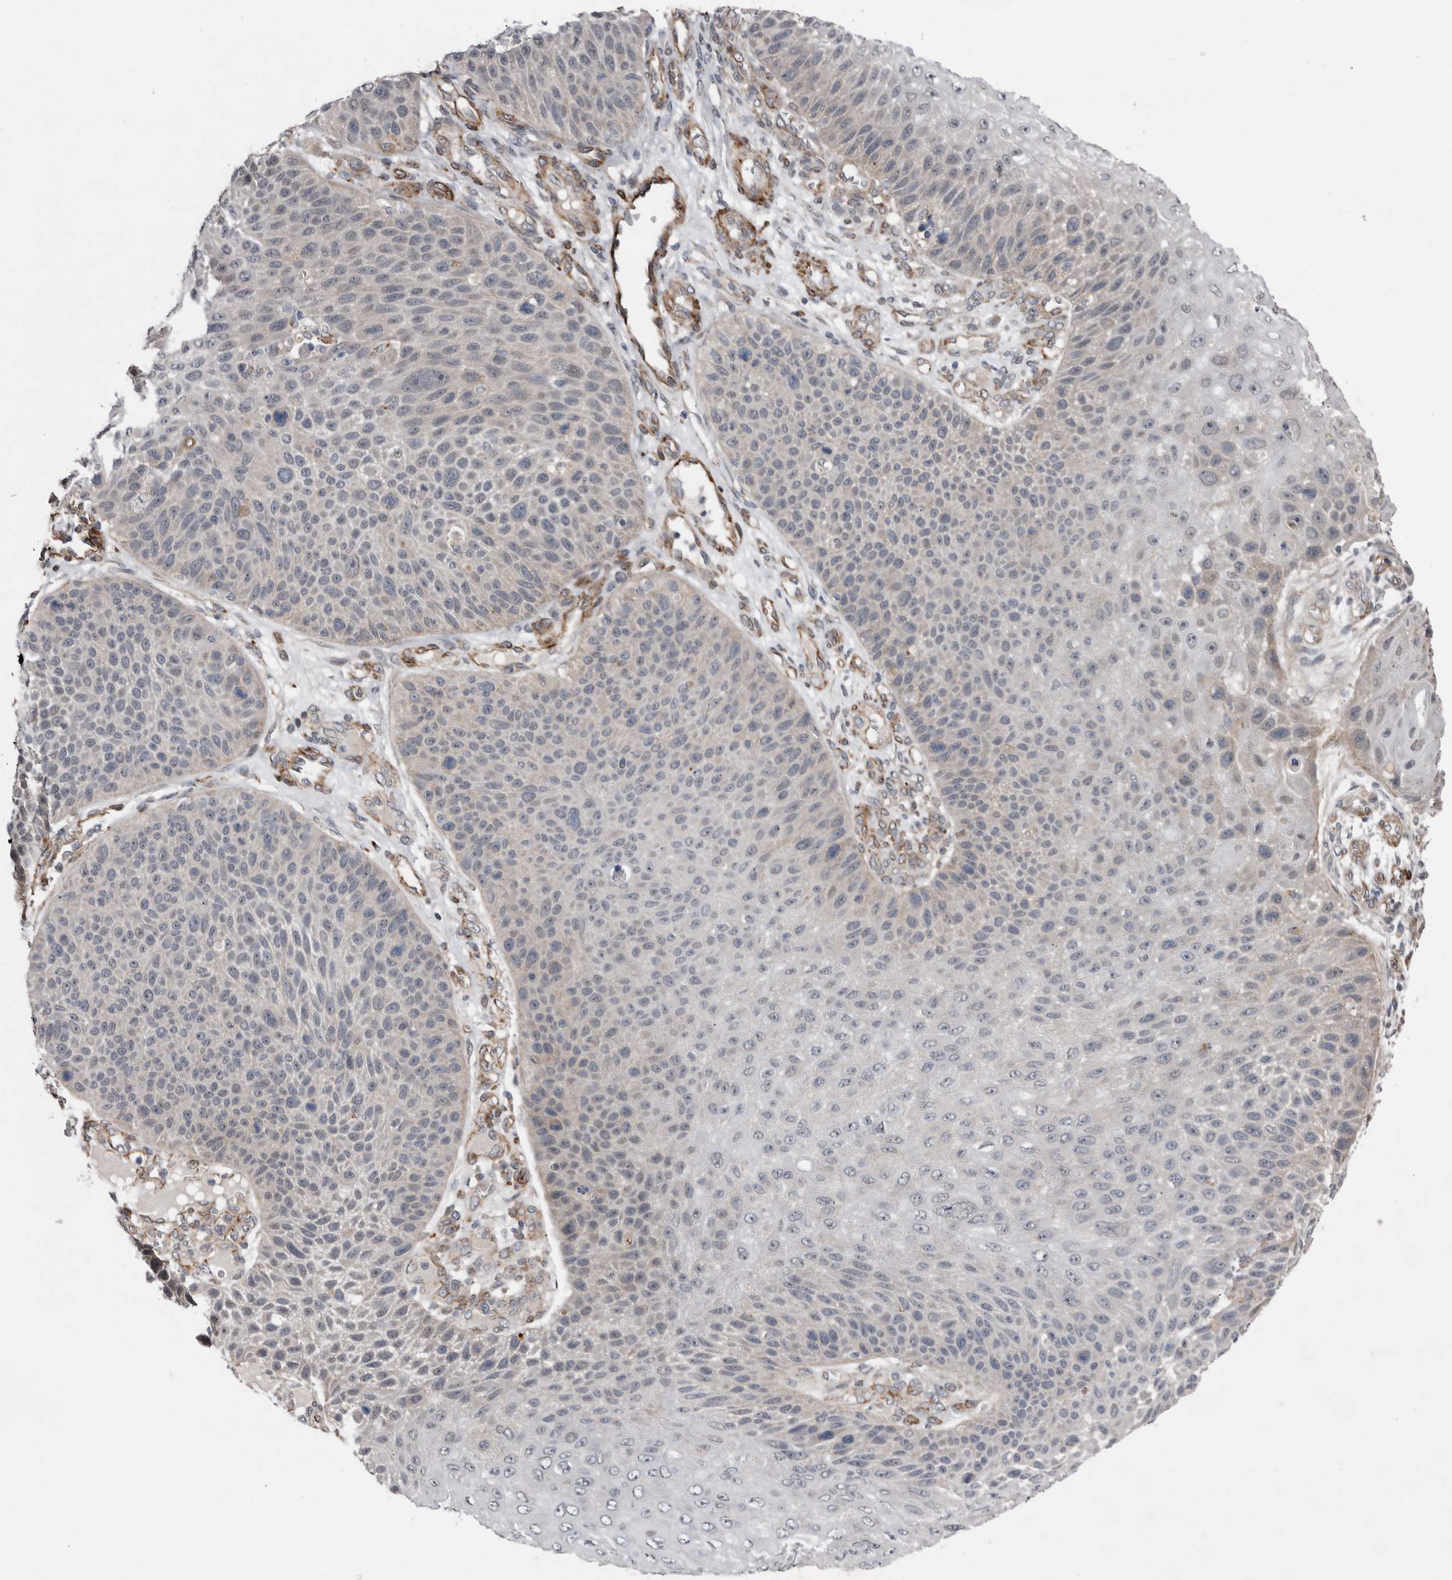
{"staining": {"intensity": "negative", "quantity": "none", "location": "none"}, "tissue": "skin cancer", "cell_type": "Tumor cells", "image_type": "cancer", "snomed": [{"axis": "morphology", "description": "Squamous cell carcinoma, NOS"}, {"axis": "topography", "description": "Skin"}], "caption": "Tumor cells show no significant expression in skin cancer (squamous cell carcinoma).", "gene": "RANBP17", "patient": {"sex": "female", "age": 88}}